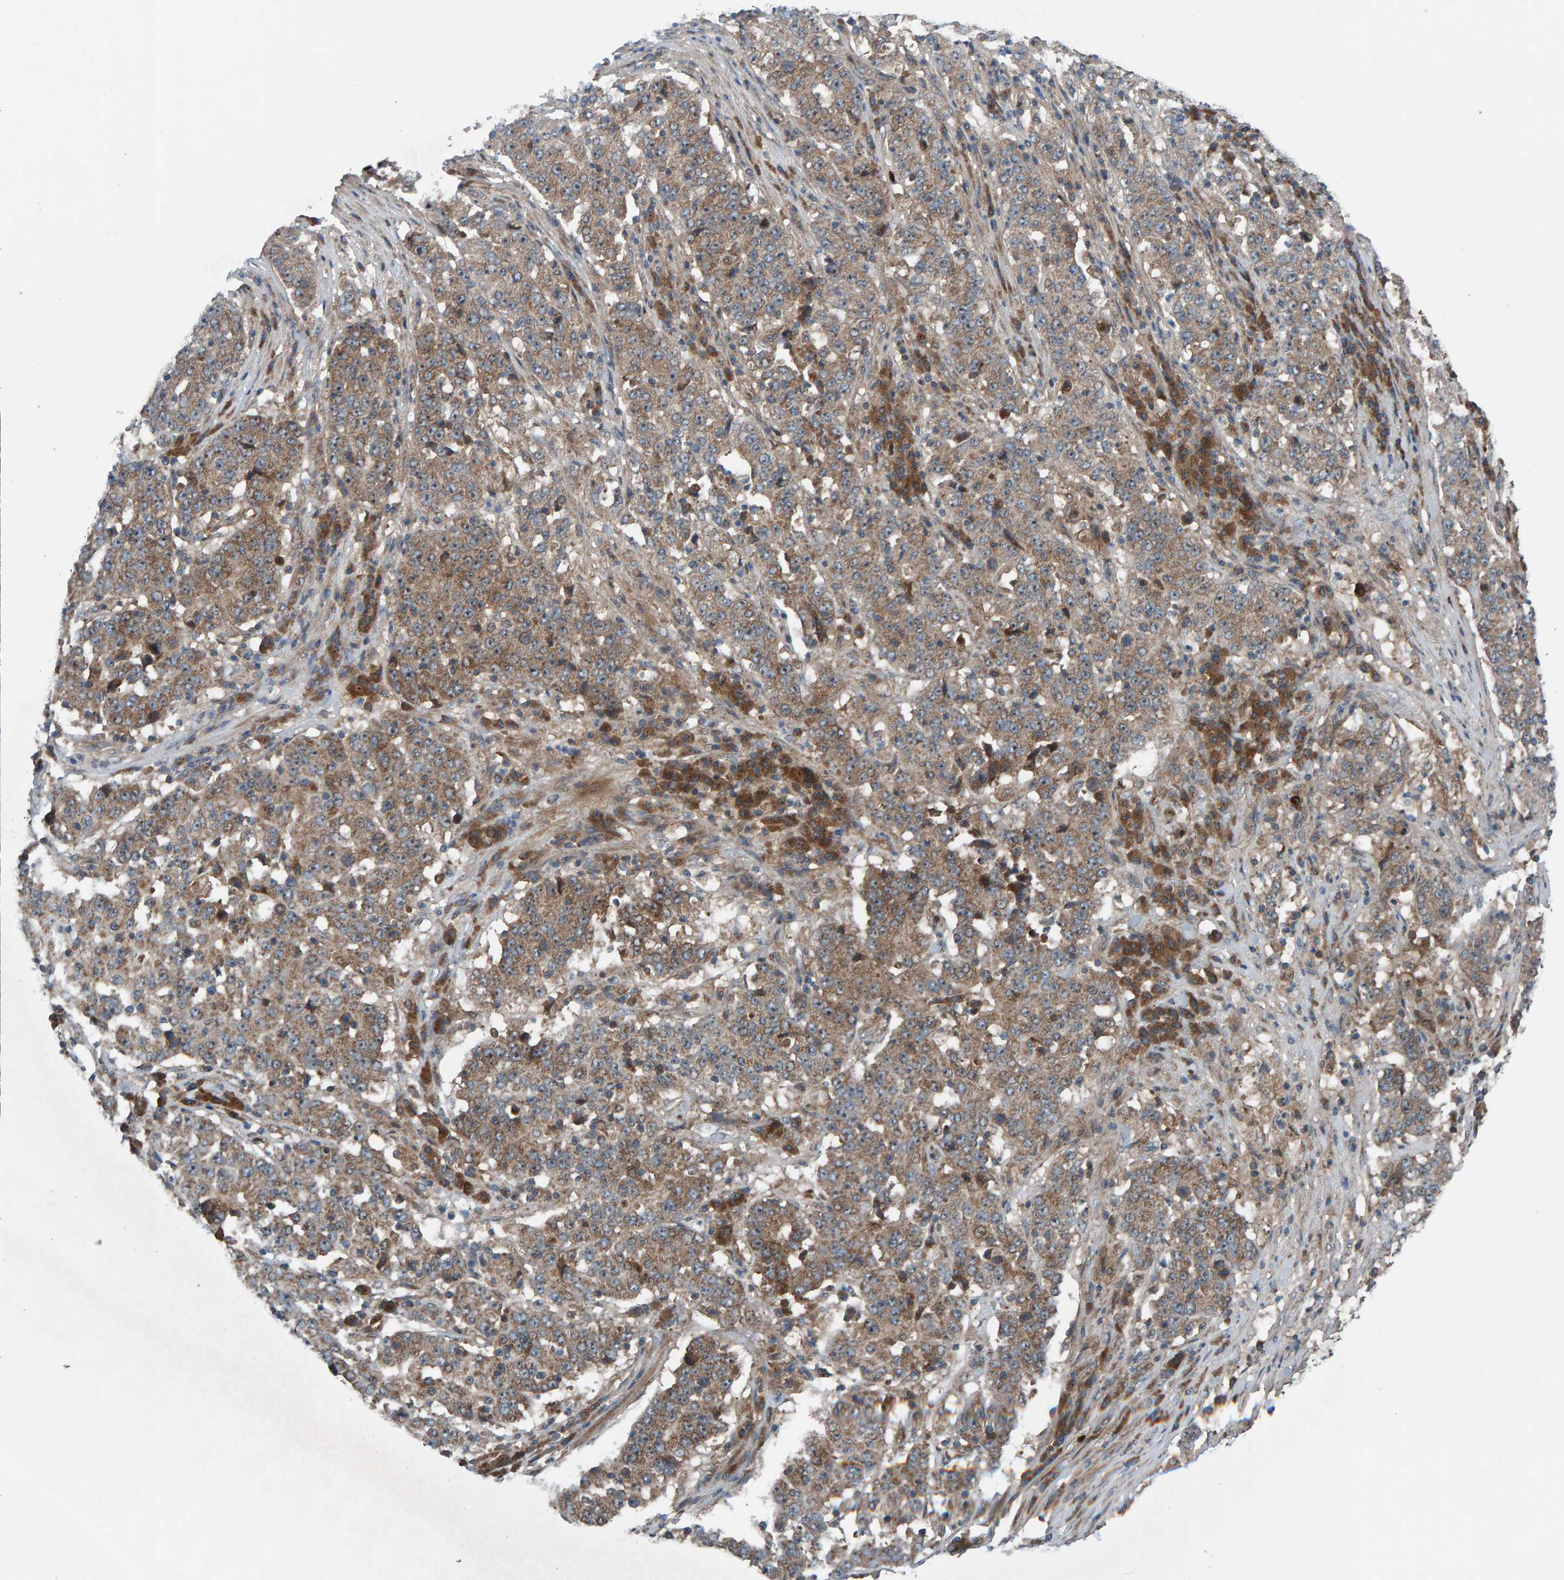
{"staining": {"intensity": "moderate", "quantity": ">75%", "location": "cytoplasmic/membranous"}, "tissue": "stomach cancer", "cell_type": "Tumor cells", "image_type": "cancer", "snomed": [{"axis": "morphology", "description": "Adenocarcinoma, NOS"}, {"axis": "topography", "description": "Stomach"}], "caption": "Tumor cells display medium levels of moderate cytoplasmic/membranous staining in approximately >75% of cells in human stomach cancer. (Stains: DAB in brown, nuclei in blue, Microscopy: brightfield microscopy at high magnification).", "gene": "CUEDC1", "patient": {"sex": "male", "age": 59}}